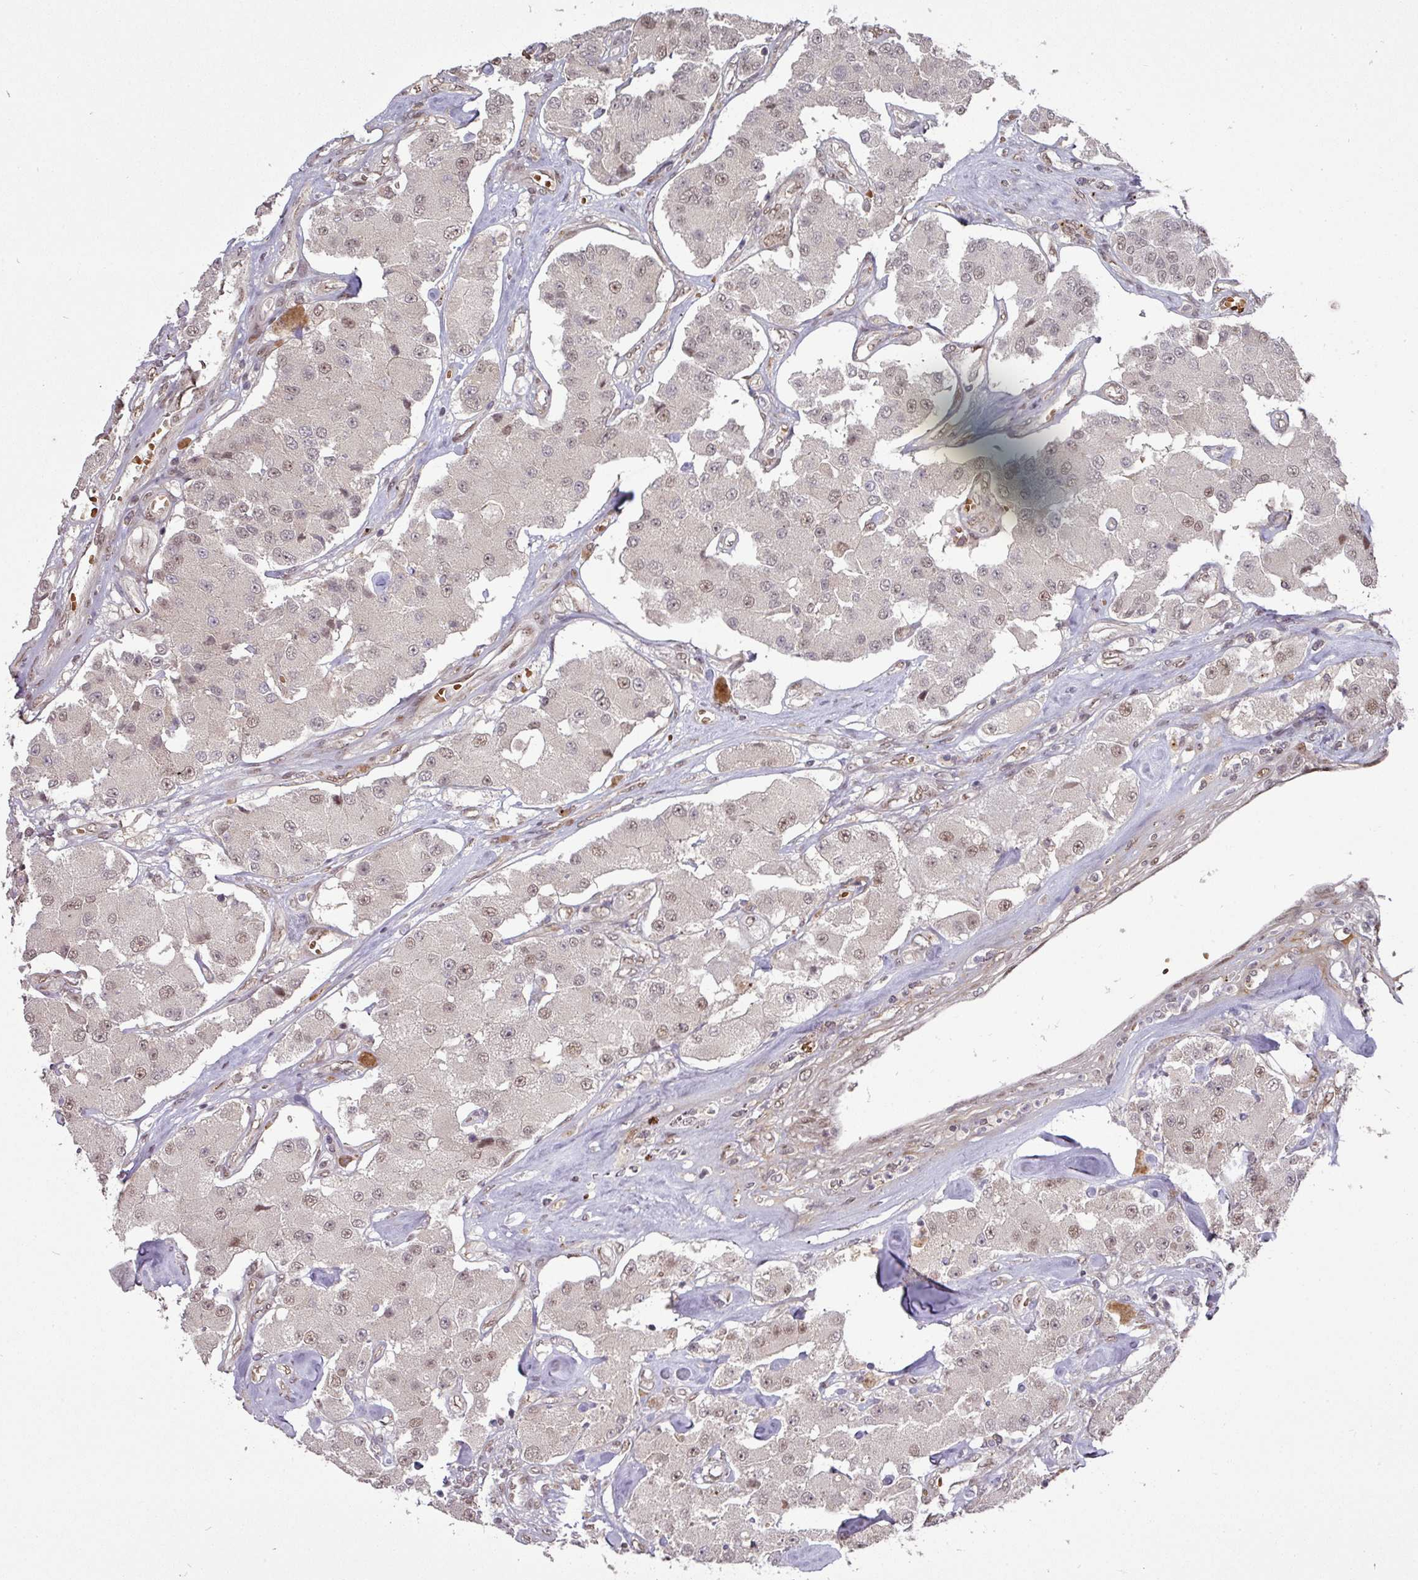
{"staining": {"intensity": "weak", "quantity": "25%-75%", "location": "nuclear"}, "tissue": "carcinoid", "cell_type": "Tumor cells", "image_type": "cancer", "snomed": [{"axis": "morphology", "description": "Carcinoid, malignant, NOS"}, {"axis": "topography", "description": "Pancreas"}], "caption": "The photomicrograph demonstrates immunohistochemical staining of carcinoid. There is weak nuclear staining is present in approximately 25%-75% of tumor cells. (IHC, brightfield microscopy, high magnification).", "gene": "CIC", "patient": {"sex": "male", "age": 41}}